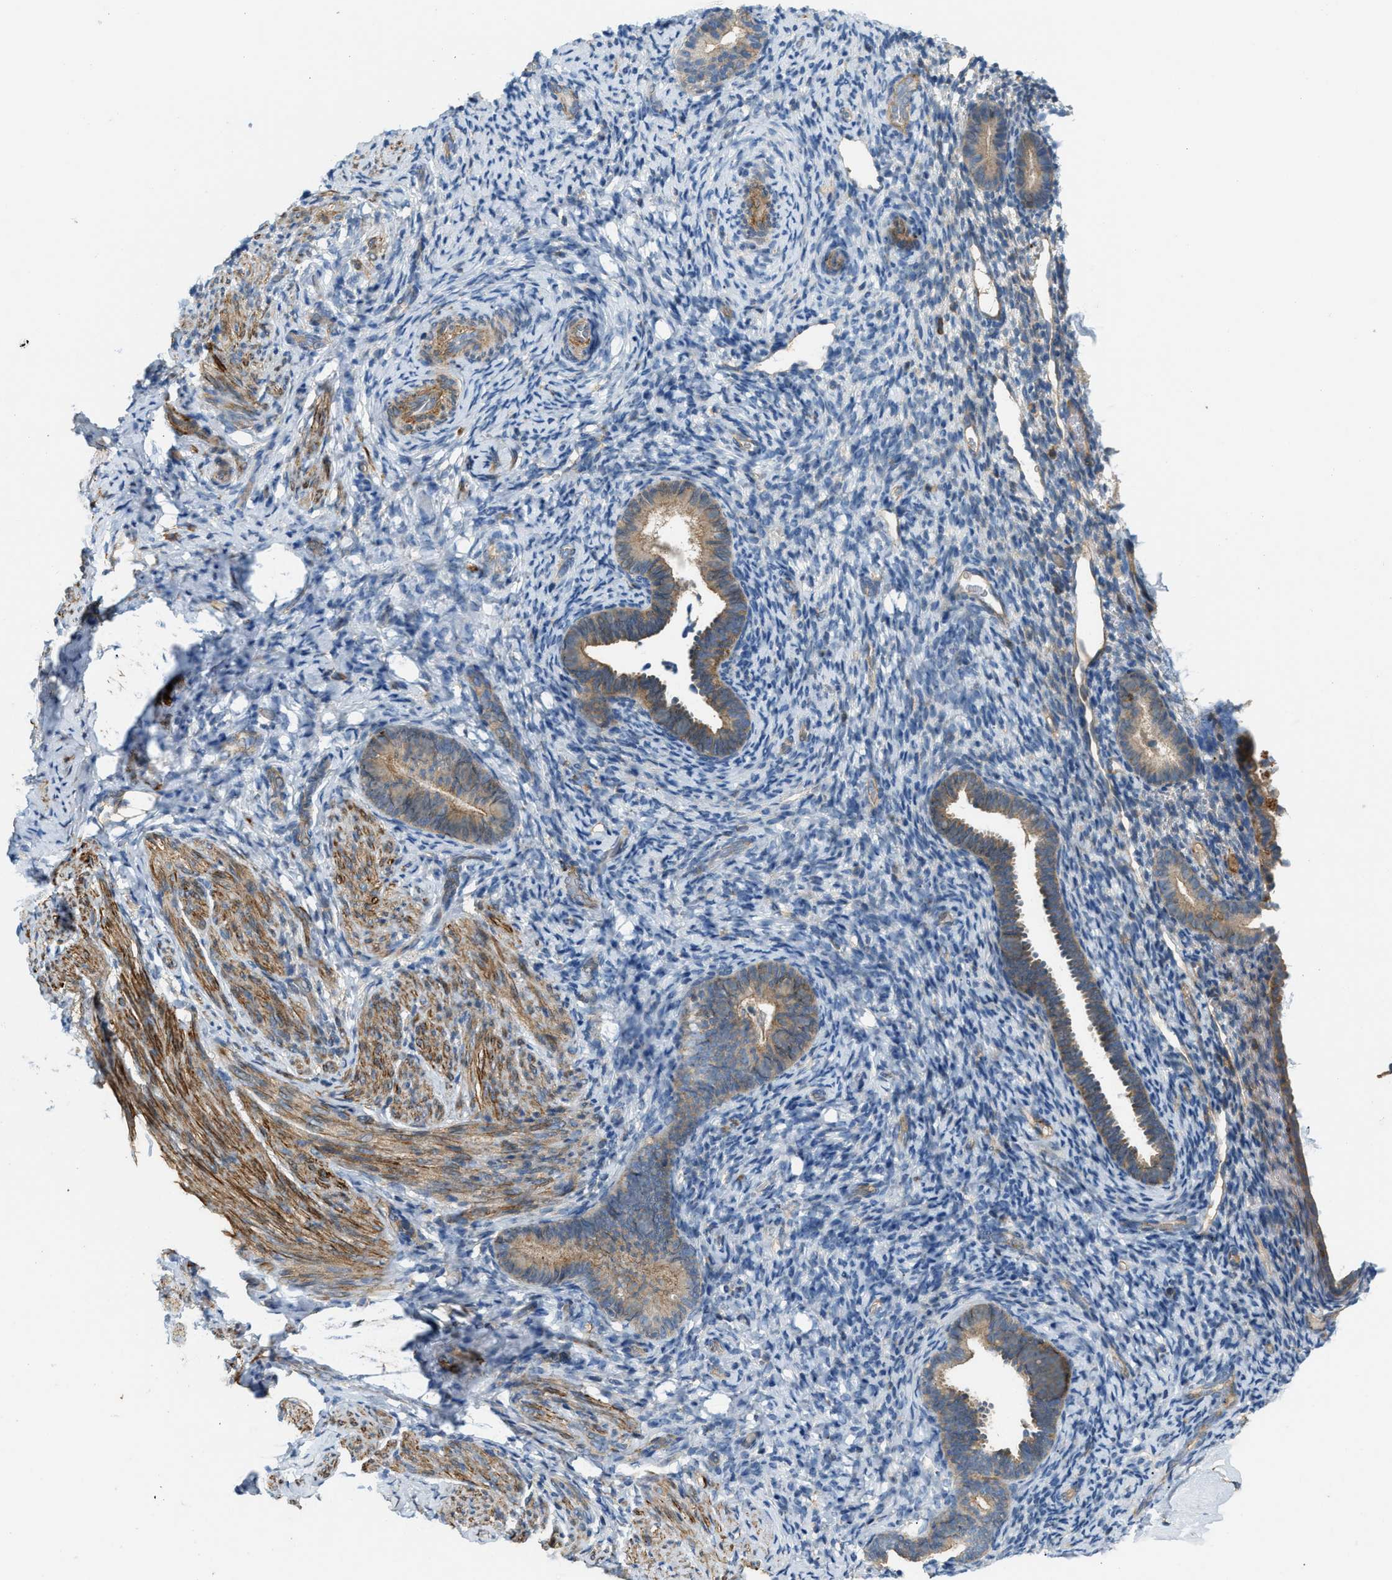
{"staining": {"intensity": "negative", "quantity": "none", "location": "none"}, "tissue": "endometrium", "cell_type": "Cells in endometrial stroma", "image_type": "normal", "snomed": [{"axis": "morphology", "description": "Normal tissue, NOS"}, {"axis": "topography", "description": "Endometrium"}], "caption": "Photomicrograph shows no protein positivity in cells in endometrial stroma of unremarkable endometrium.", "gene": "BTN3A2", "patient": {"sex": "female", "age": 51}}